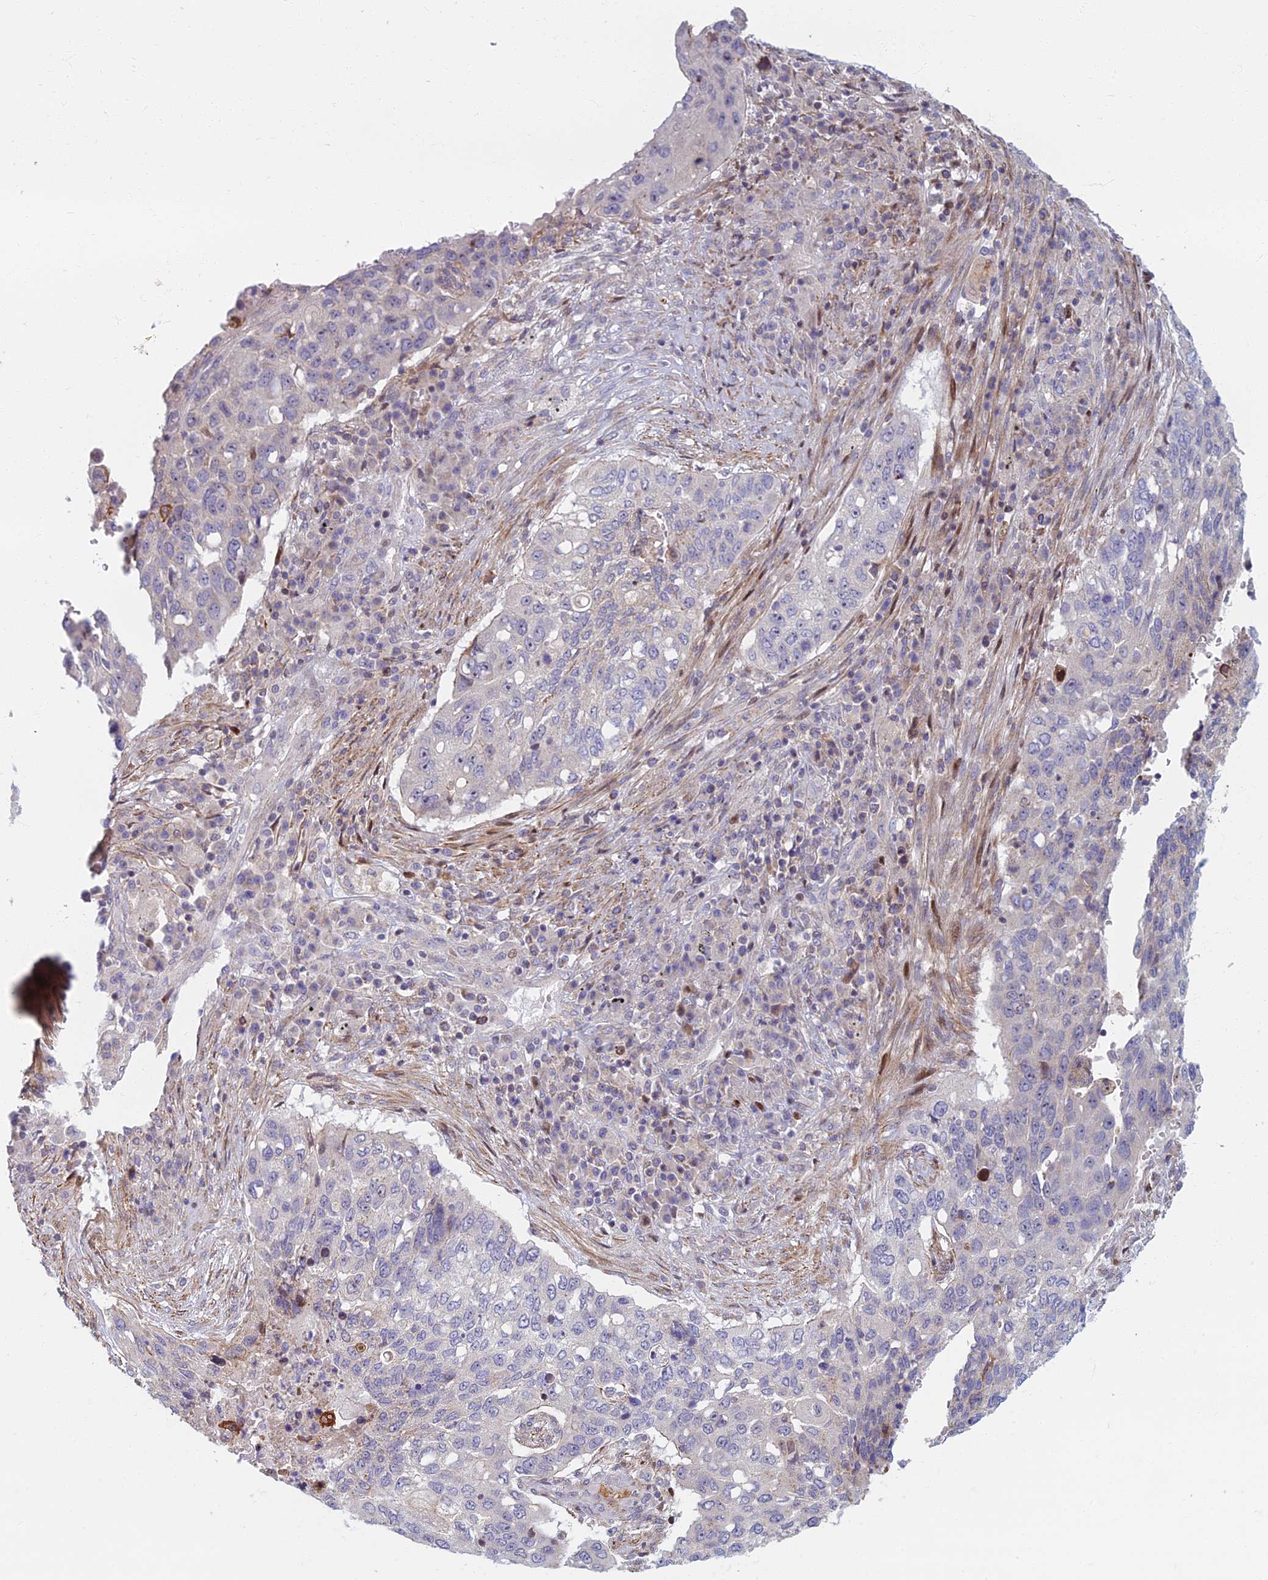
{"staining": {"intensity": "negative", "quantity": "none", "location": "none"}, "tissue": "lung cancer", "cell_type": "Tumor cells", "image_type": "cancer", "snomed": [{"axis": "morphology", "description": "Squamous cell carcinoma, NOS"}, {"axis": "topography", "description": "Lung"}], "caption": "There is no significant positivity in tumor cells of lung cancer. (DAB immunohistochemistry (IHC) with hematoxylin counter stain).", "gene": "C15orf40", "patient": {"sex": "female", "age": 63}}